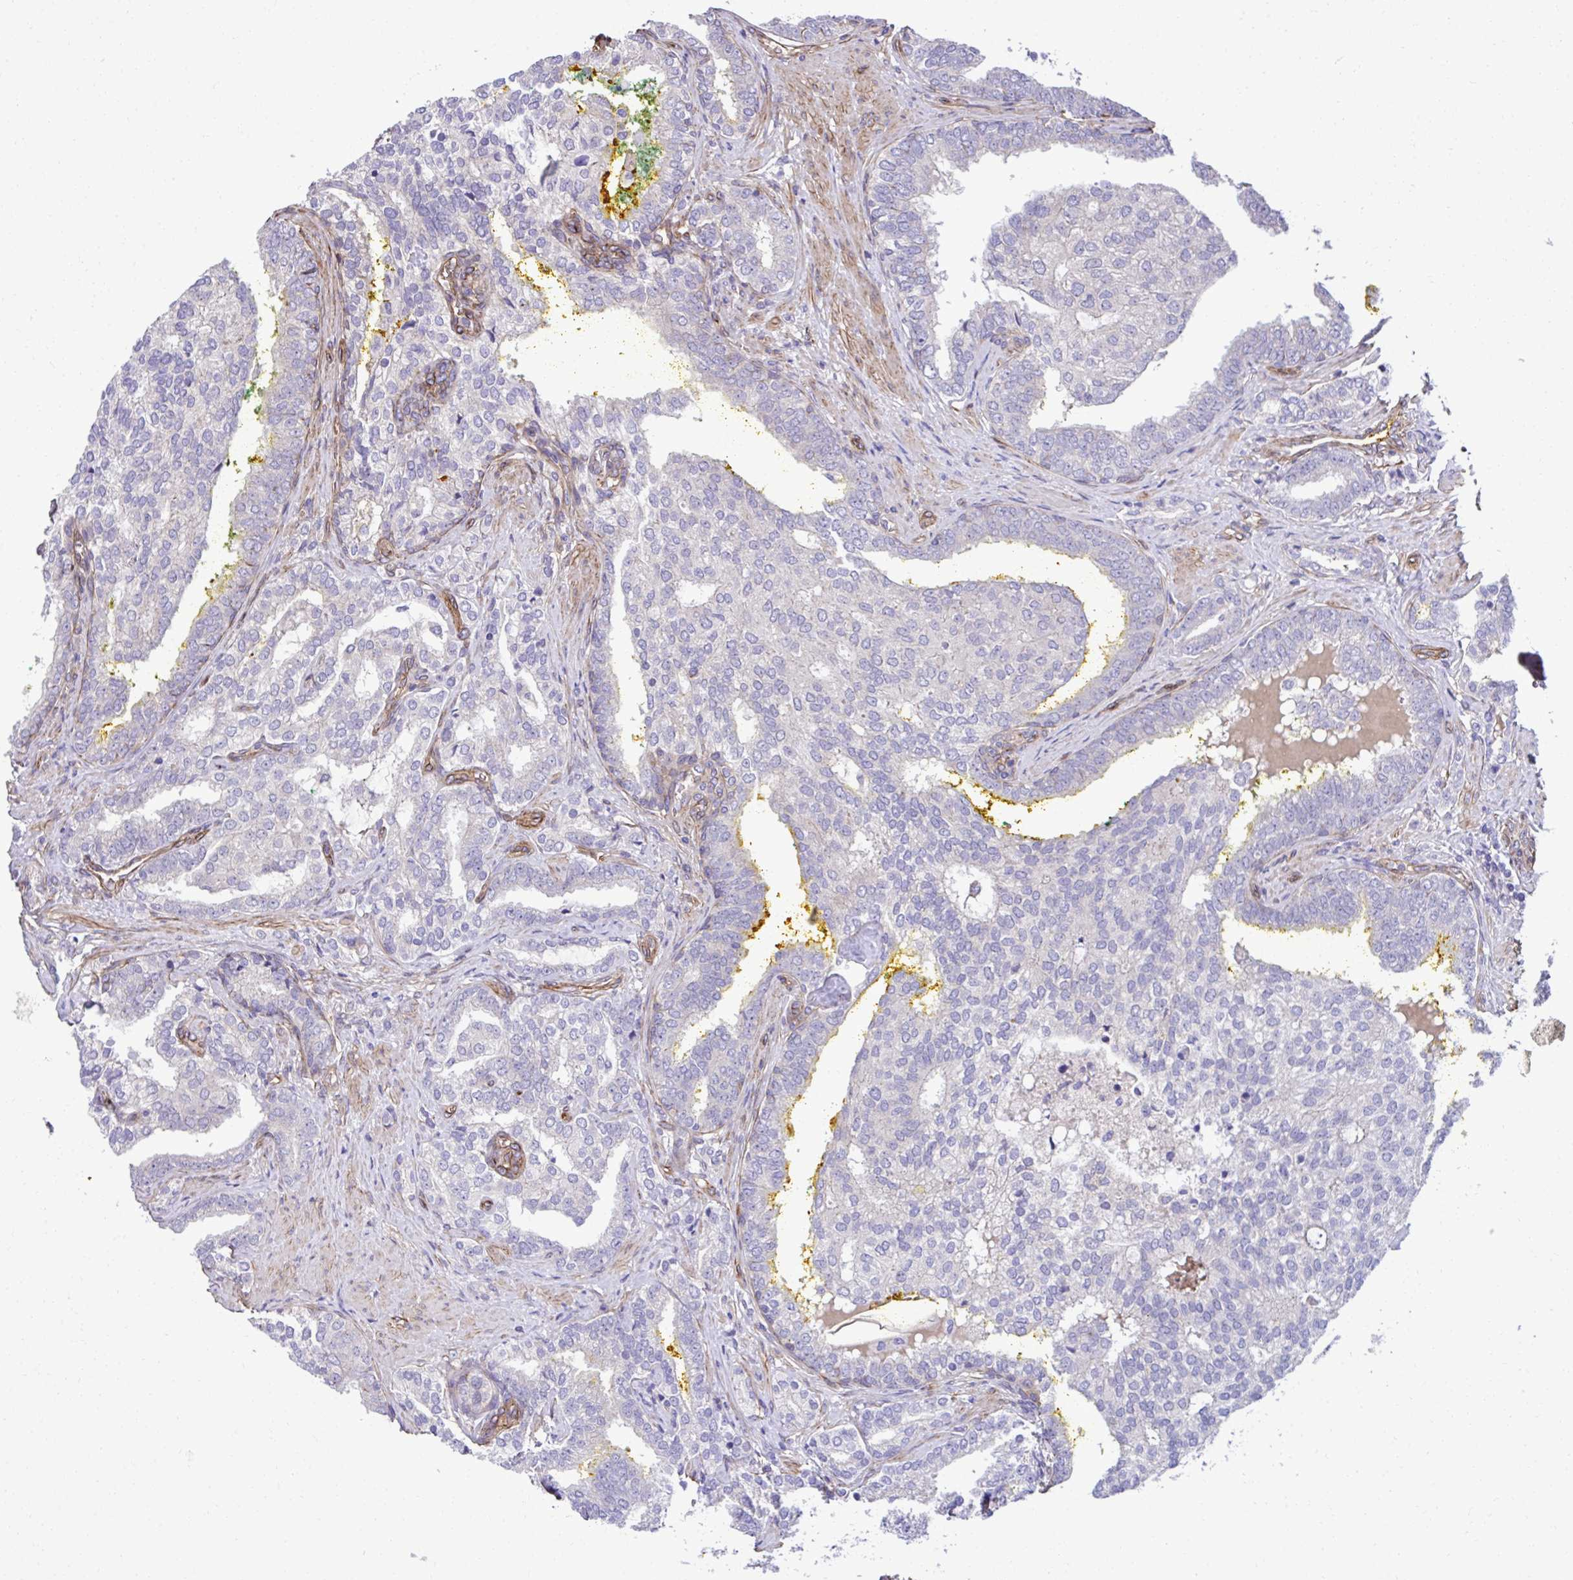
{"staining": {"intensity": "negative", "quantity": "none", "location": "none"}, "tissue": "prostate cancer", "cell_type": "Tumor cells", "image_type": "cancer", "snomed": [{"axis": "morphology", "description": "Adenocarcinoma, High grade"}, {"axis": "topography", "description": "Prostate"}], "caption": "Prostate cancer (adenocarcinoma (high-grade)) was stained to show a protein in brown. There is no significant expression in tumor cells. (Stains: DAB (3,3'-diaminobenzidine) immunohistochemistry (IHC) with hematoxylin counter stain, Microscopy: brightfield microscopy at high magnification).", "gene": "TRIM52", "patient": {"sex": "male", "age": 72}}